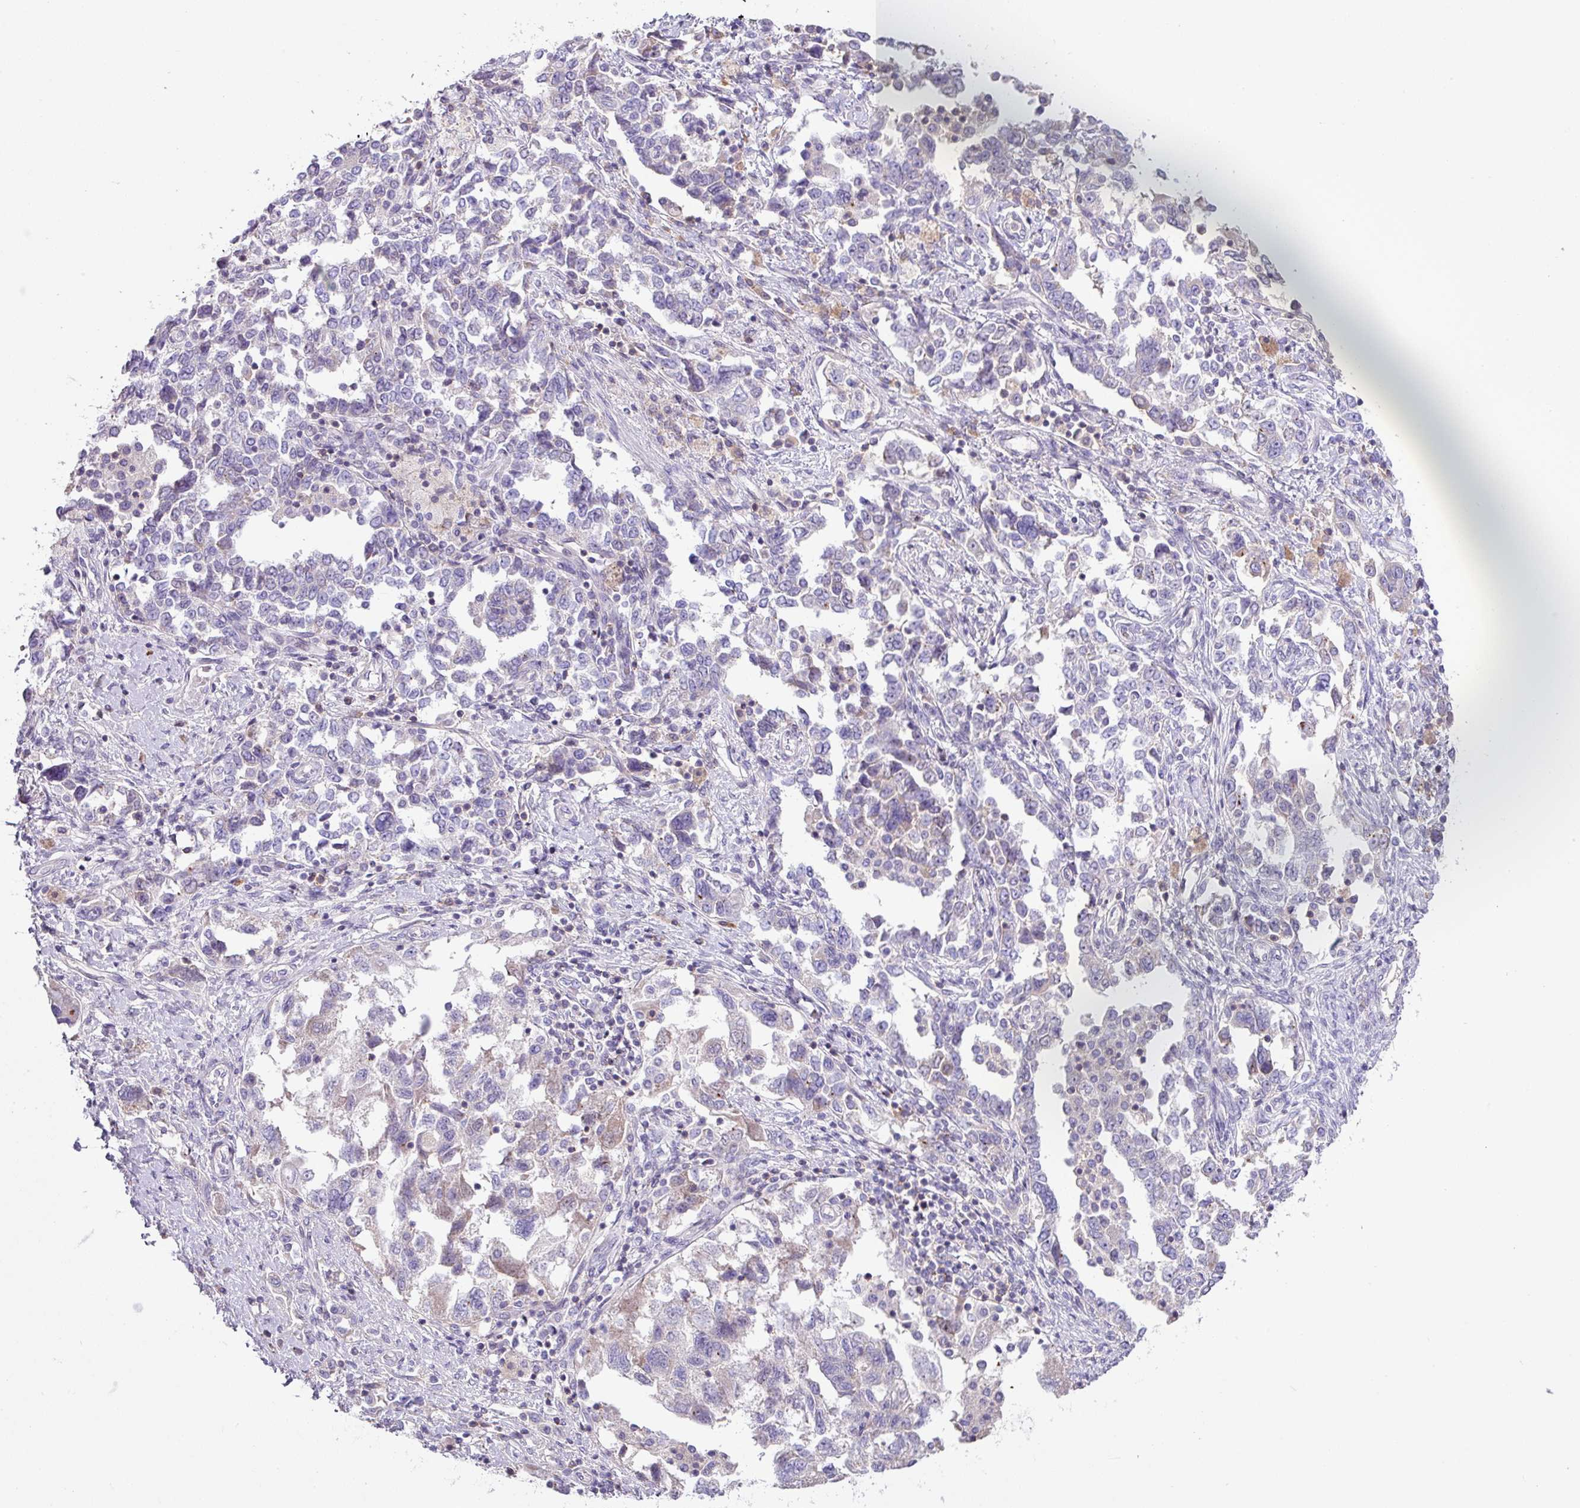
{"staining": {"intensity": "negative", "quantity": "none", "location": "none"}, "tissue": "ovarian cancer", "cell_type": "Tumor cells", "image_type": "cancer", "snomed": [{"axis": "morphology", "description": "Carcinoma, NOS"}, {"axis": "morphology", "description": "Cystadenocarcinoma, serous, NOS"}, {"axis": "topography", "description": "Ovary"}], "caption": "Immunohistochemical staining of human ovarian cancer reveals no significant staining in tumor cells.", "gene": "SLAMF6", "patient": {"sex": "female", "age": 69}}